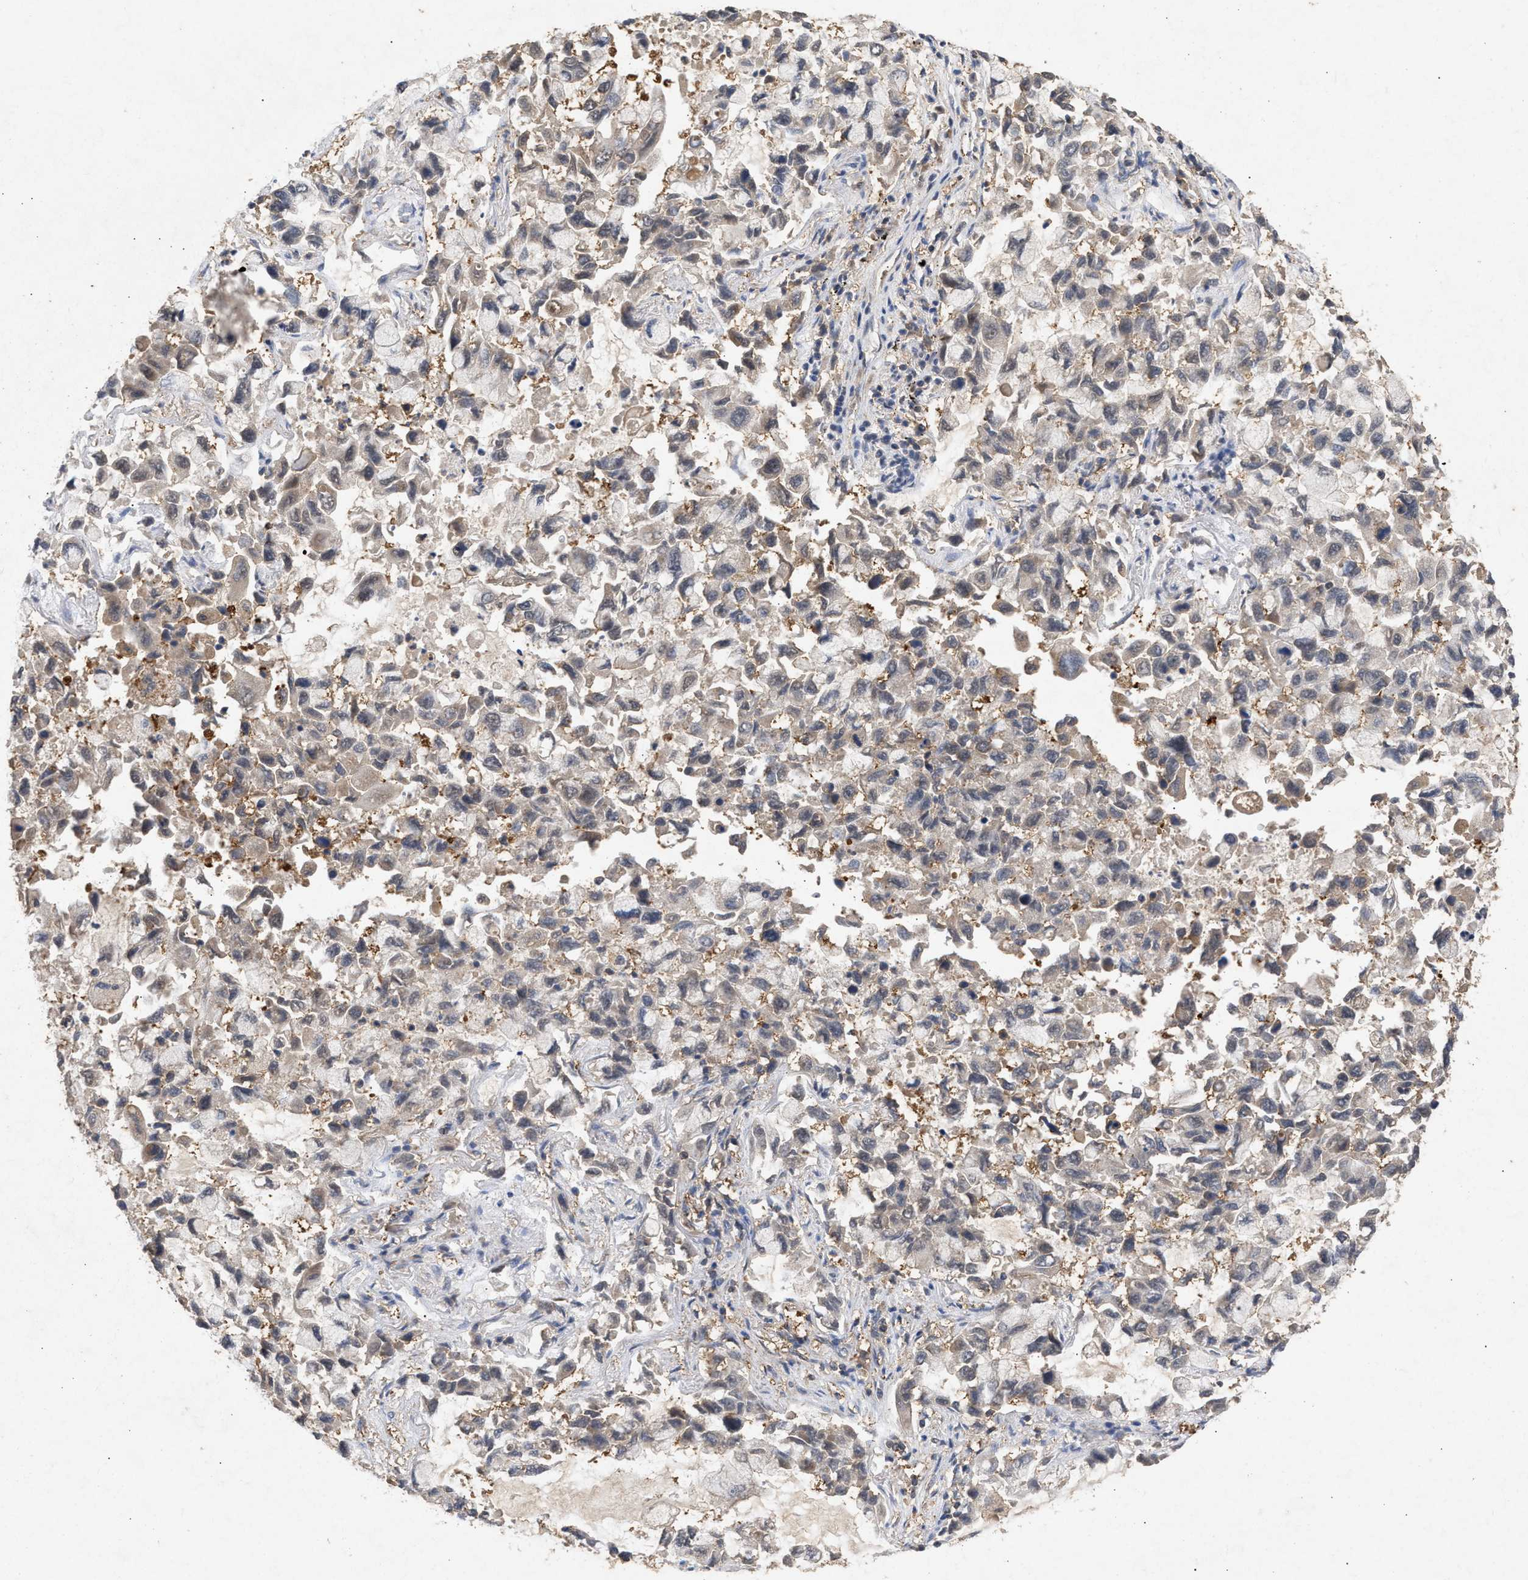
{"staining": {"intensity": "weak", "quantity": "25%-75%", "location": "cytoplasmic/membranous"}, "tissue": "lung cancer", "cell_type": "Tumor cells", "image_type": "cancer", "snomed": [{"axis": "morphology", "description": "Adenocarcinoma, NOS"}, {"axis": "topography", "description": "Lung"}], "caption": "Protein analysis of adenocarcinoma (lung) tissue reveals weak cytoplasmic/membranous expression in approximately 25%-75% of tumor cells. (DAB IHC, brown staining for protein, blue staining for nuclei).", "gene": "FITM1", "patient": {"sex": "male", "age": 64}}